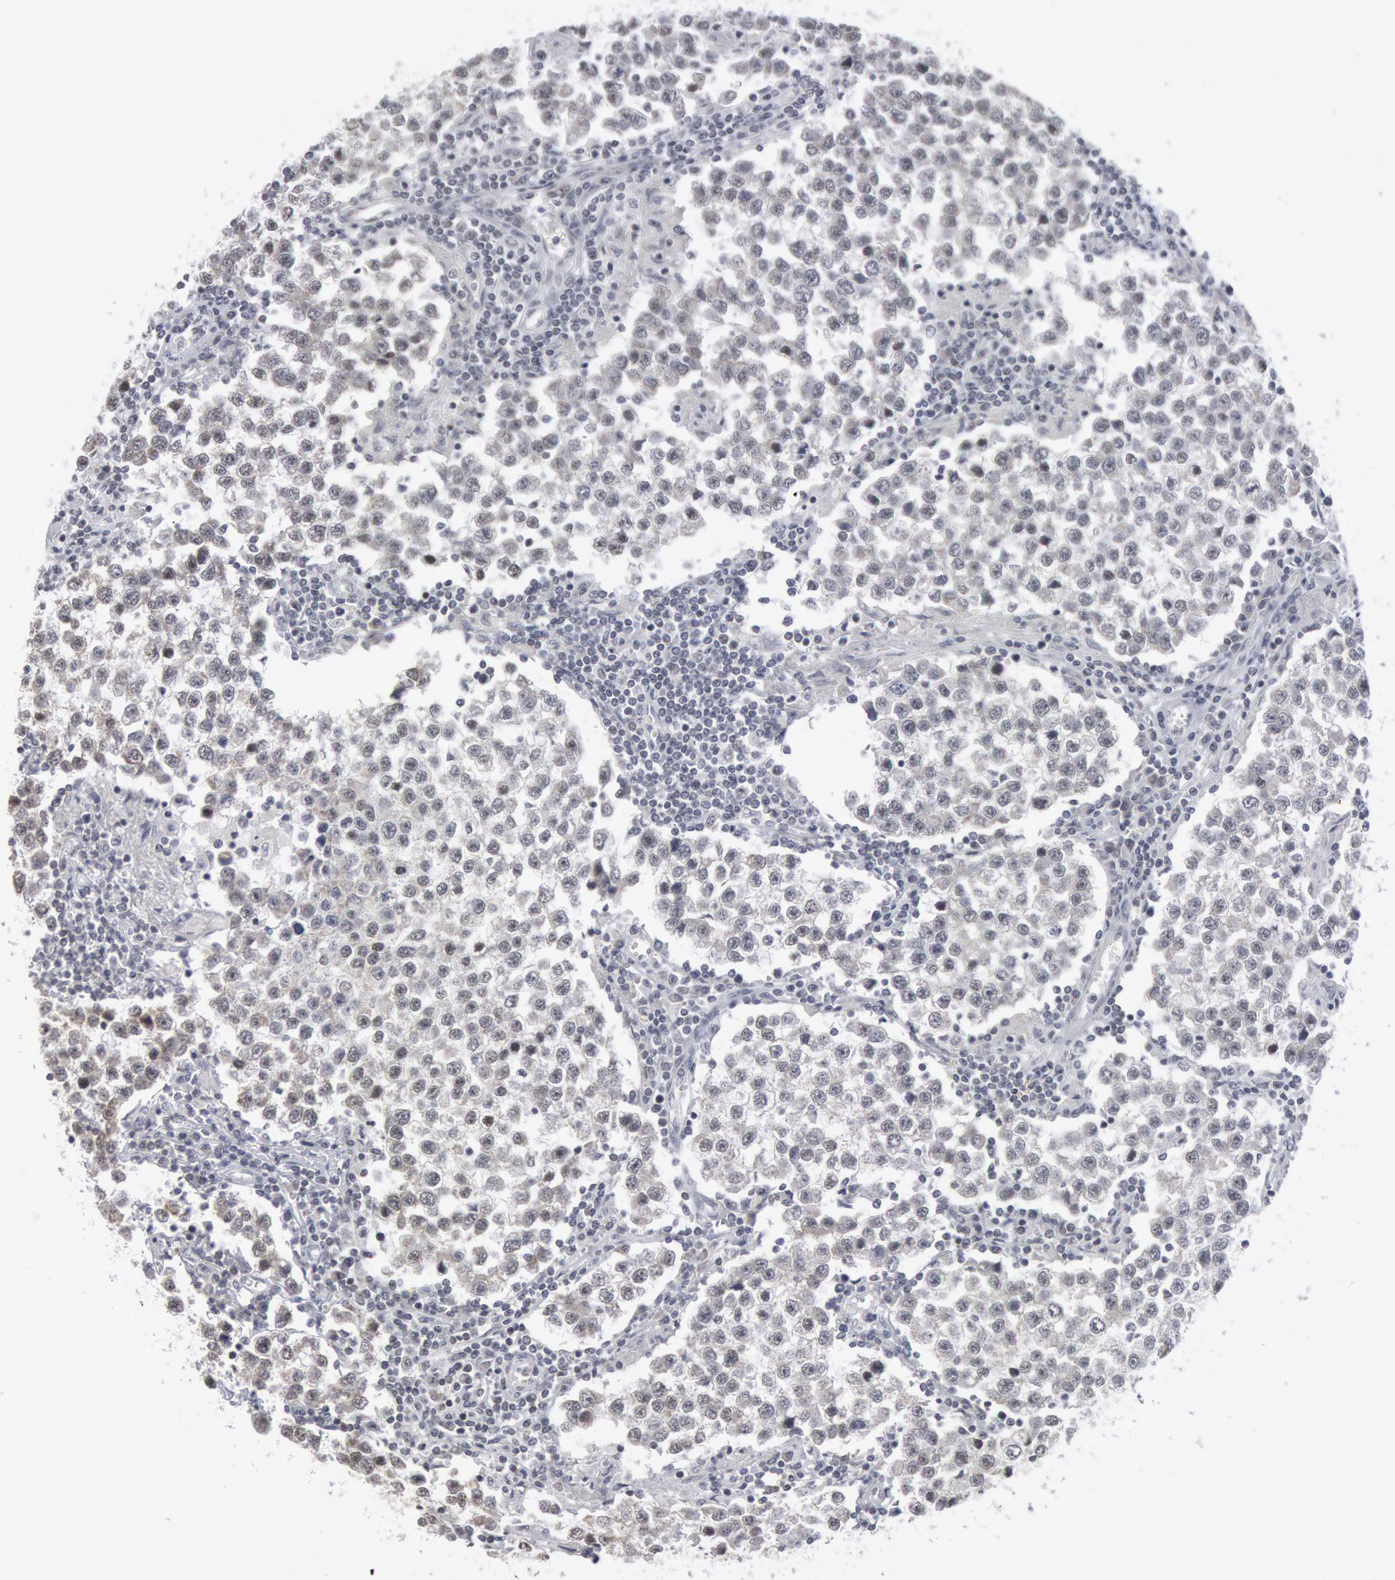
{"staining": {"intensity": "weak", "quantity": "<25%", "location": "cytoplasmic/membranous"}, "tissue": "testis cancer", "cell_type": "Tumor cells", "image_type": "cancer", "snomed": [{"axis": "morphology", "description": "Seminoma, NOS"}, {"axis": "topography", "description": "Testis"}], "caption": "Immunohistochemistry of testis cancer (seminoma) demonstrates no expression in tumor cells.", "gene": "CASP9", "patient": {"sex": "male", "age": 36}}